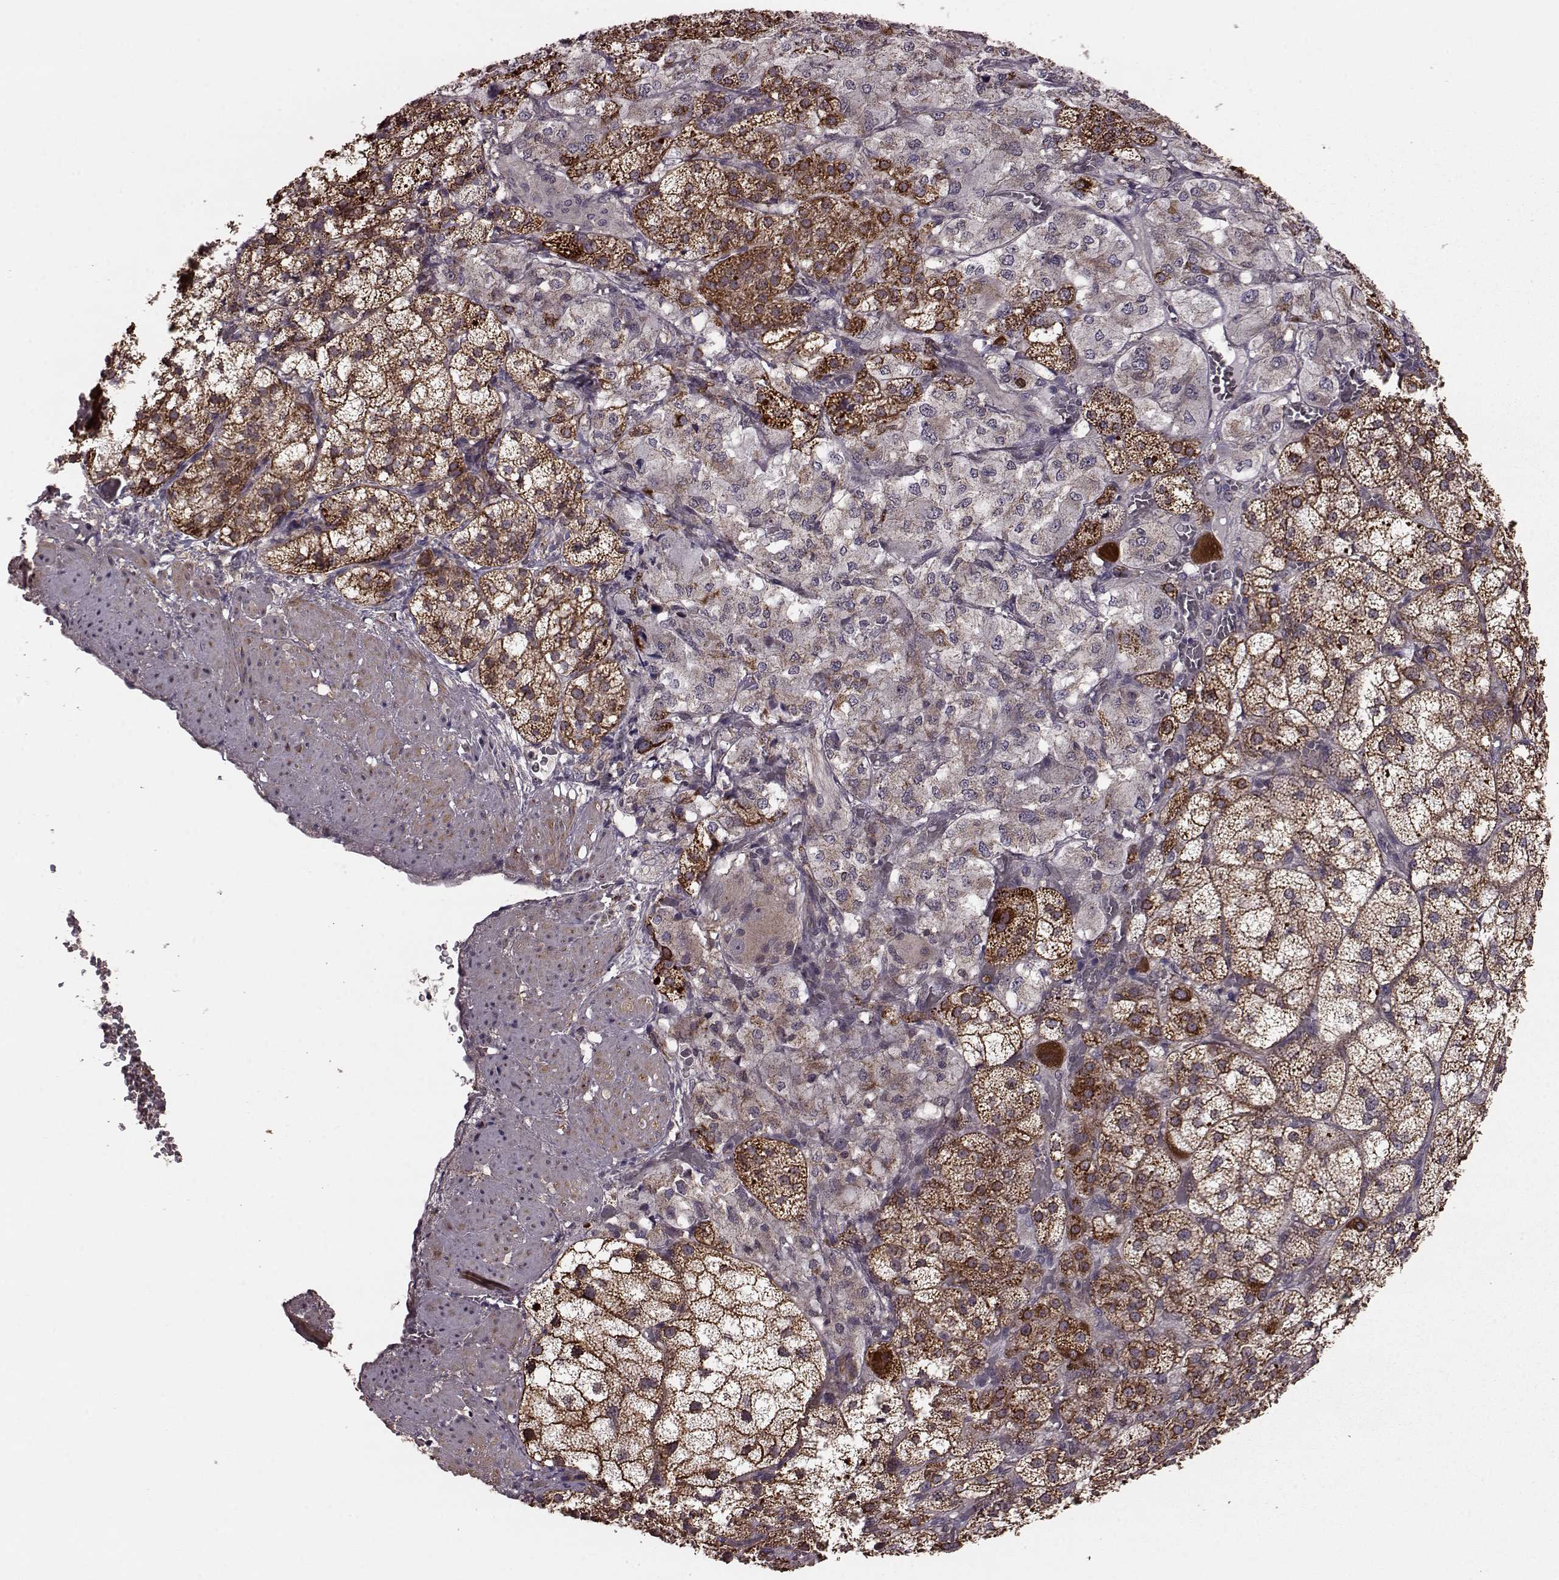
{"staining": {"intensity": "strong", "quantity": "25%-75%", "location": "cytoplasmic/membranous"}, "tissue": "adrenal gland", "cell_type": "Glandular cells", "image_type": "normal", "snomed": [{"axis": "morphology", "description": "Normal tissue, NOS"}, {"axis": "topography", "description": "Adrenal gland"}], "caption": "Immunohistochemical staining of benign human adrenal gland exhibits strong cytoplasmic/membranous protein staining in approximately 25%-75% of glandular cells.", "gene": "PUDP", "patient": {"sex": "female", "age": 60}}